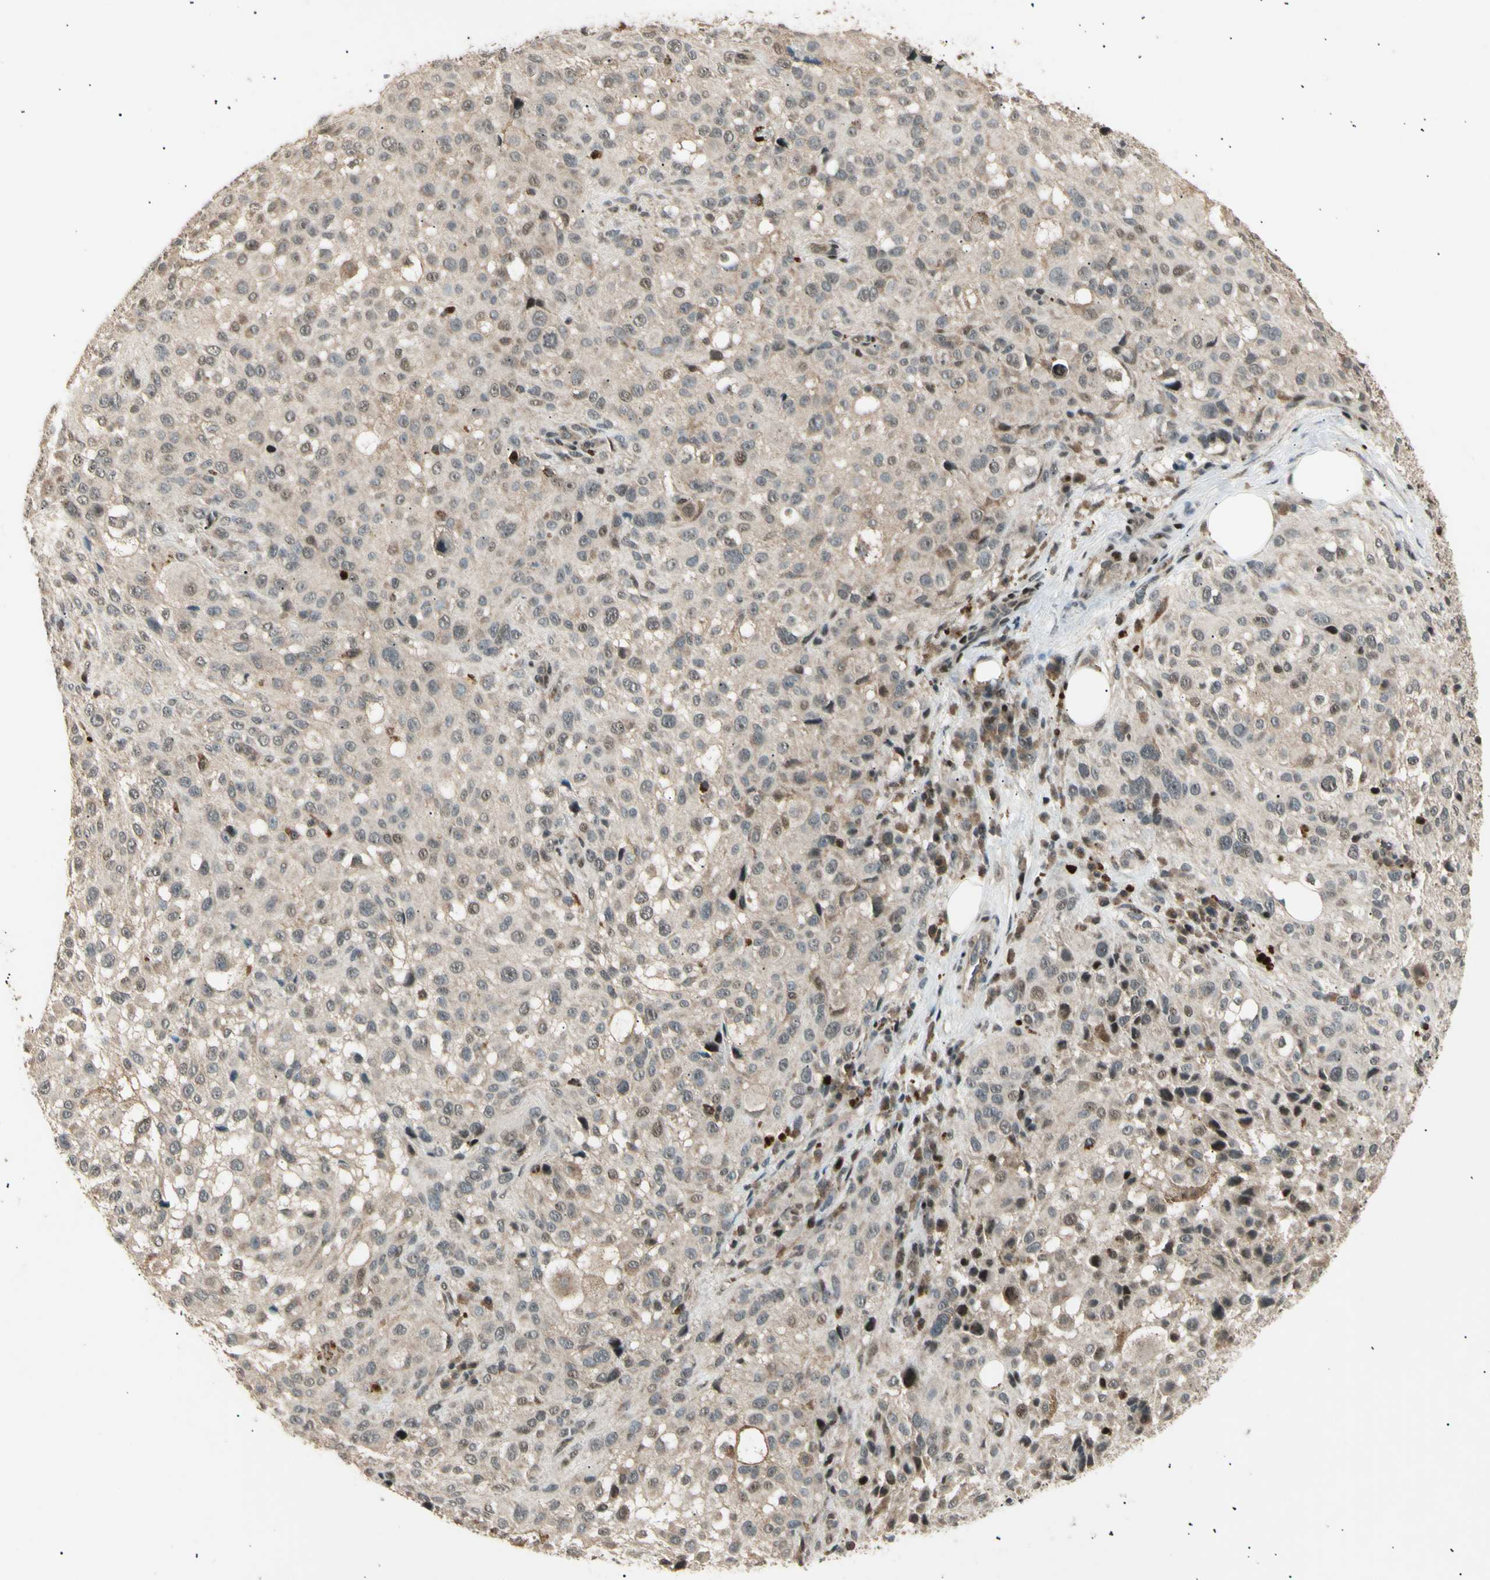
{"staining": {"intensity": "weak", "quantity": "25%-75%", "location": "cytoplasmic/membranous,nuclear"}, "tissue": "melanoma", "cell_type": "Tumor cells", "image_type": "cancer", "snomed": [{"axis": "morphology", "description": "Necrosis, NOS"}, {"axis": "morphology", "description": "Malignant melanoma, NOS"}, {"axis": "topography", "description": "Skin"}], "caption": "Melanoma stained for a protein reveals weak cytoplasmic/membranous and nuclear positivity in tumor cells.", "gene": "NUAK2", "patient": {"sex": "female", "age": 87}}